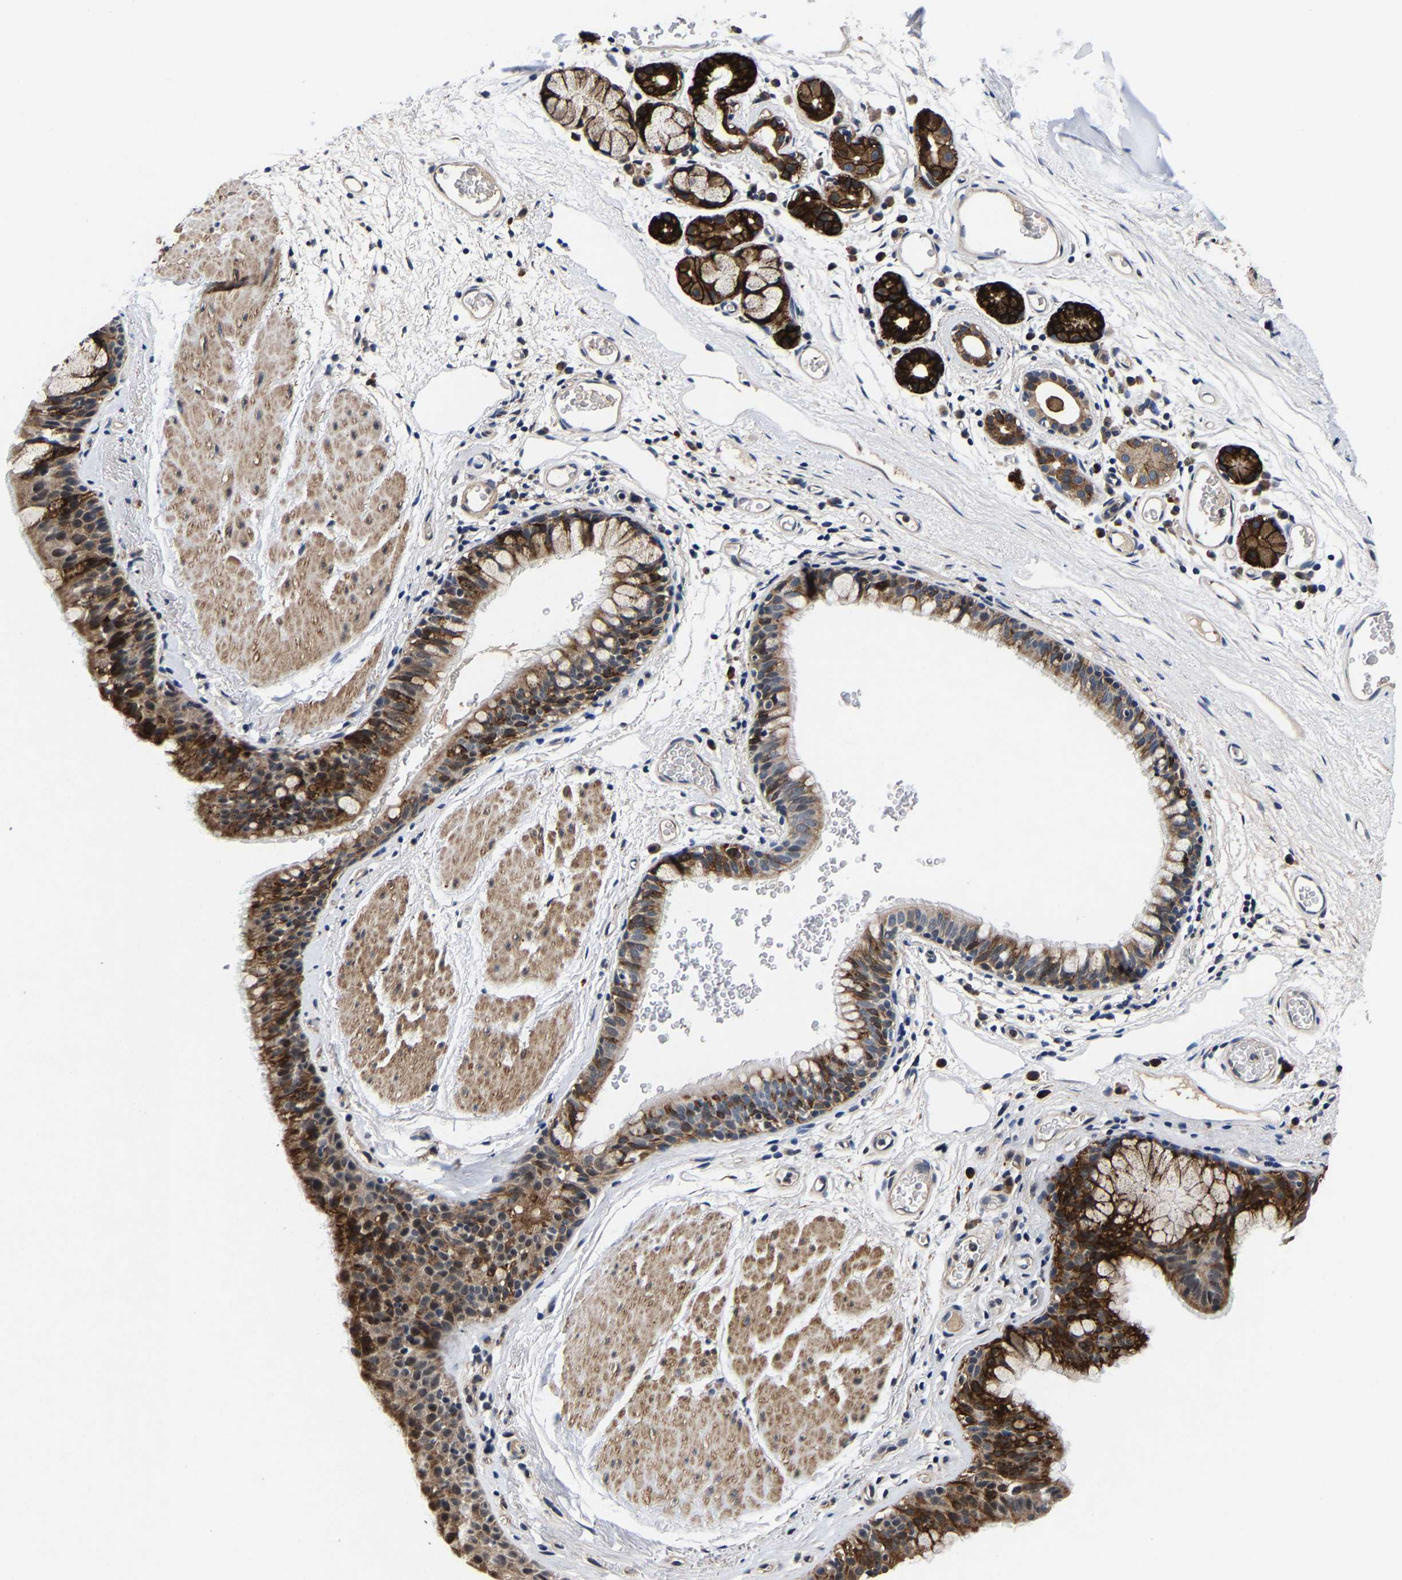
{"staining": {"intensity": "strong", "quantity": ">75%", "location": "cytoplasmic/membranous"}, "tissue": "bronchus", "cell_type": "Respiratory epithelial cells", "image_type": "normal", "snomed": [{"axis": "morphology", "description": "Normal tissue, NOS"}, {"axis": "topography", "description": "Cartilage tissue"}, {"axis": "topography", "description": "Bronchus"}], "caption": "Bronchus was stained to show a protein in brown. There is high levels of strong cytoplasmic/membranous staining in about >75% of respiratory epithelial cells. The protein of interest is stained brown, and the nuclei are stained in blue (DAB IHC with brightfield microscopy, high magnification).", "gene": "SLC12A2", "patient": {"sex": "female", "age": 53}}